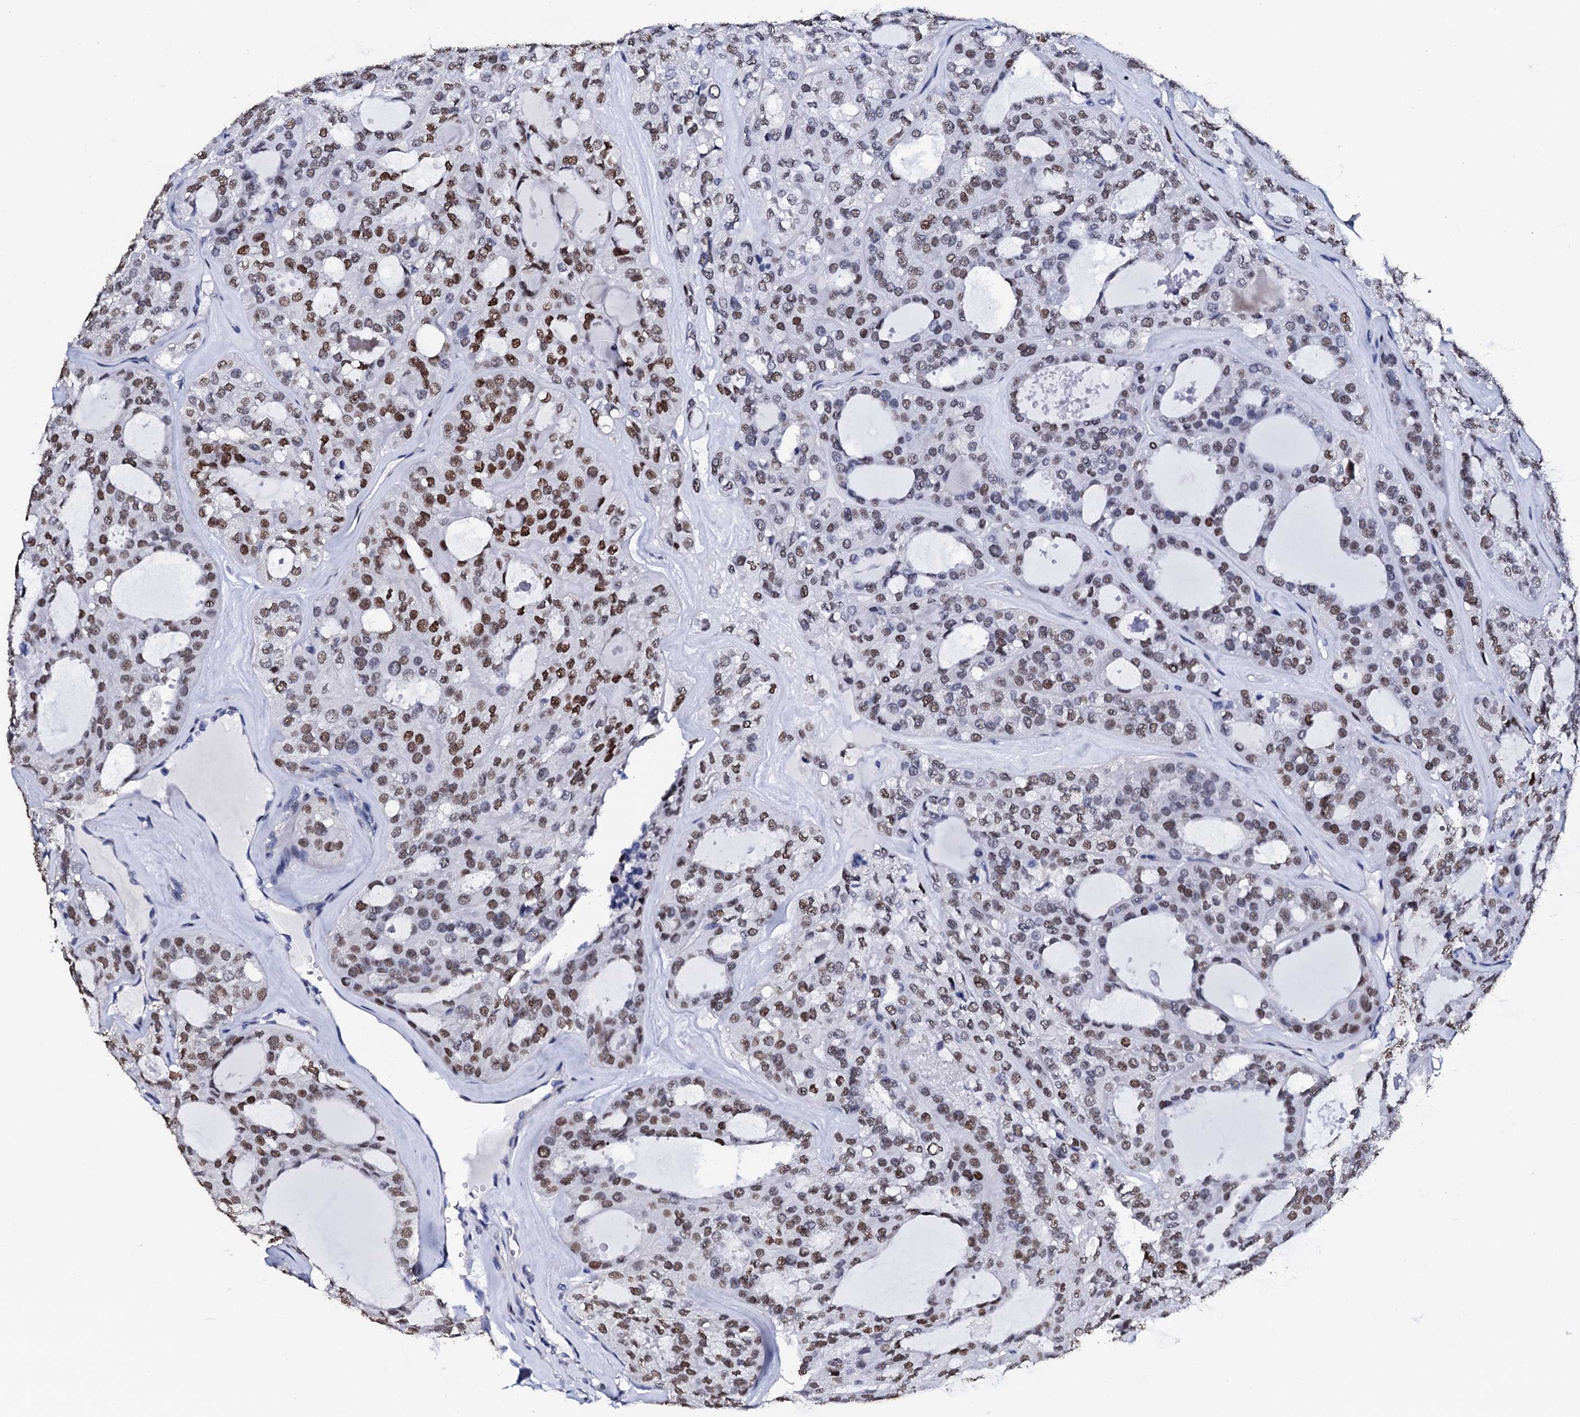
{"staining": {"intensity": "moderate", "quantity": ">75%", "location": "nuclear"}, "tissue": "thyroid cancer", "cell_type": "Tumor cells", "image_type": "cancer", "snomed": [{"axis": "morphology", "description": "Follicular adenoma carcinoma, NOS"}, {"axis": "topography", "description": "Thyroid gland"}], "caption": "Protein staining by IHC displays moderate nuclear staining in about >75% of tumor cells in thyroid cancer. The staining is performed using DAB brown chromogen to label protein expression. The nuclei are counter-stained blue using hematoxylin.", "gene": "NPM2", "patient": {"sex": "male", "age": 75}}